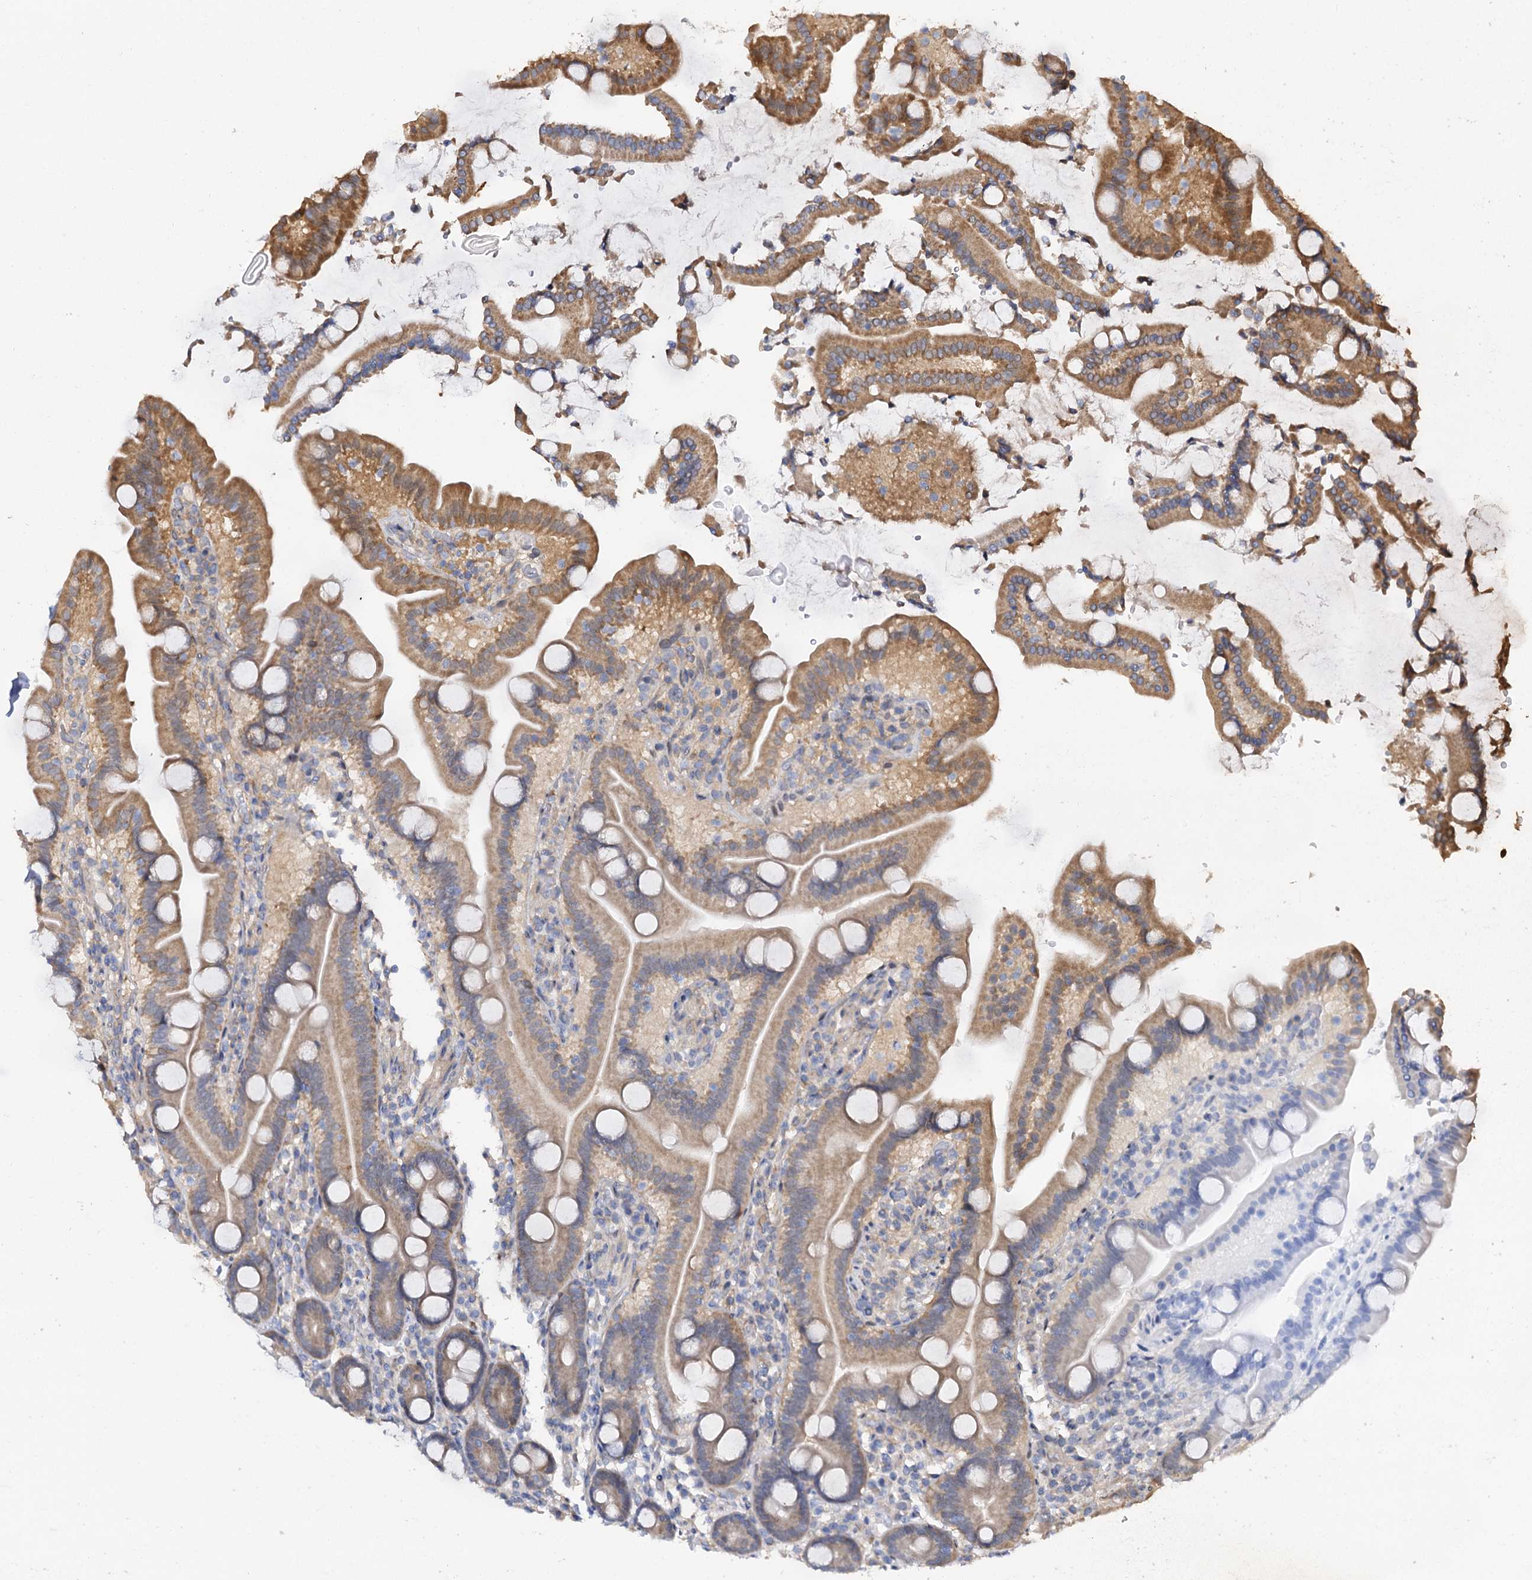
{"staining": {"intensity": "moderate", "quantity": ">75%", "location": "cytoplasmic/membranous"}, "tissue": "duodenum", "cell_type": "Glandular cells", "image_type": "normal", "snomed": [{"axis": "morphology", "description": "Normal tissue, NOS"}, {"axis": "topography", "description": "Duodenum"}], "caption": "The image exhibits immunohistochemical staining of unremarkable duodenum. There is moderate cytoplasmic/membranous expression is identified in approximately >75% of glandular cells.", "gene": "IDI1", "patient": {"sex": "male", "age": 55}}